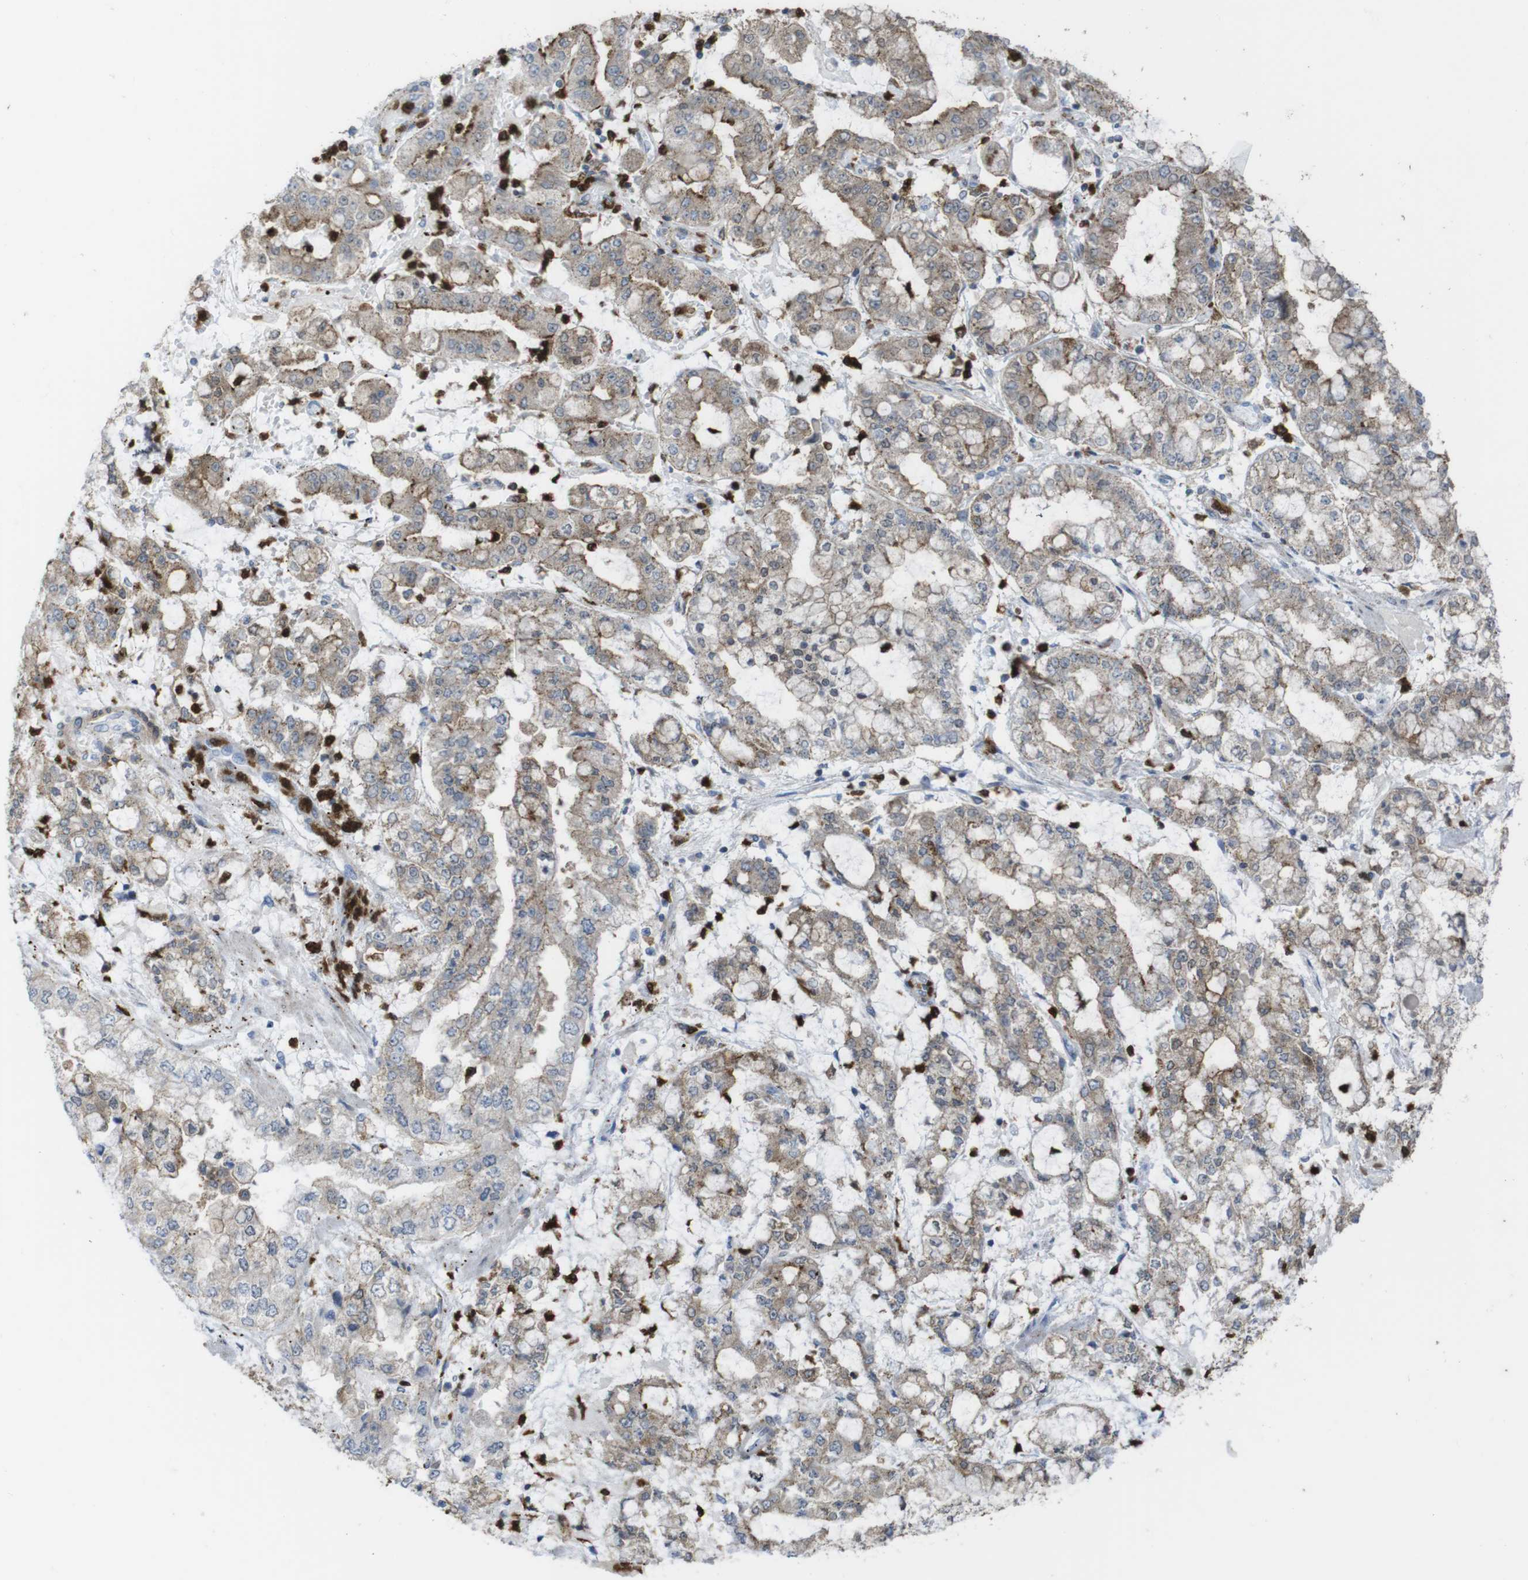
{"staining": {"intensity": "moderate", "quantity": "25%-75%", "location": "cytoplasmic/membranous"}, "tissue": "stomach cancer", "cell_type": "Tumor cells", "image_type": "cancer", "snomed": [{"axis": "morphology", "description": "Adenocarcinoma, NOS"}, {"axis": "topography", "description": "Stomach"}], "caption": "This photomicrograph exhibits immunohistochemistry (IHC) staining of stomach cancer, with medium moderate cytoplasmic/membranous positivity in approximately 25%-75% of tumor cells.", "gene": "PRKCD", "patient": {"sex": "male", "age": 76}}